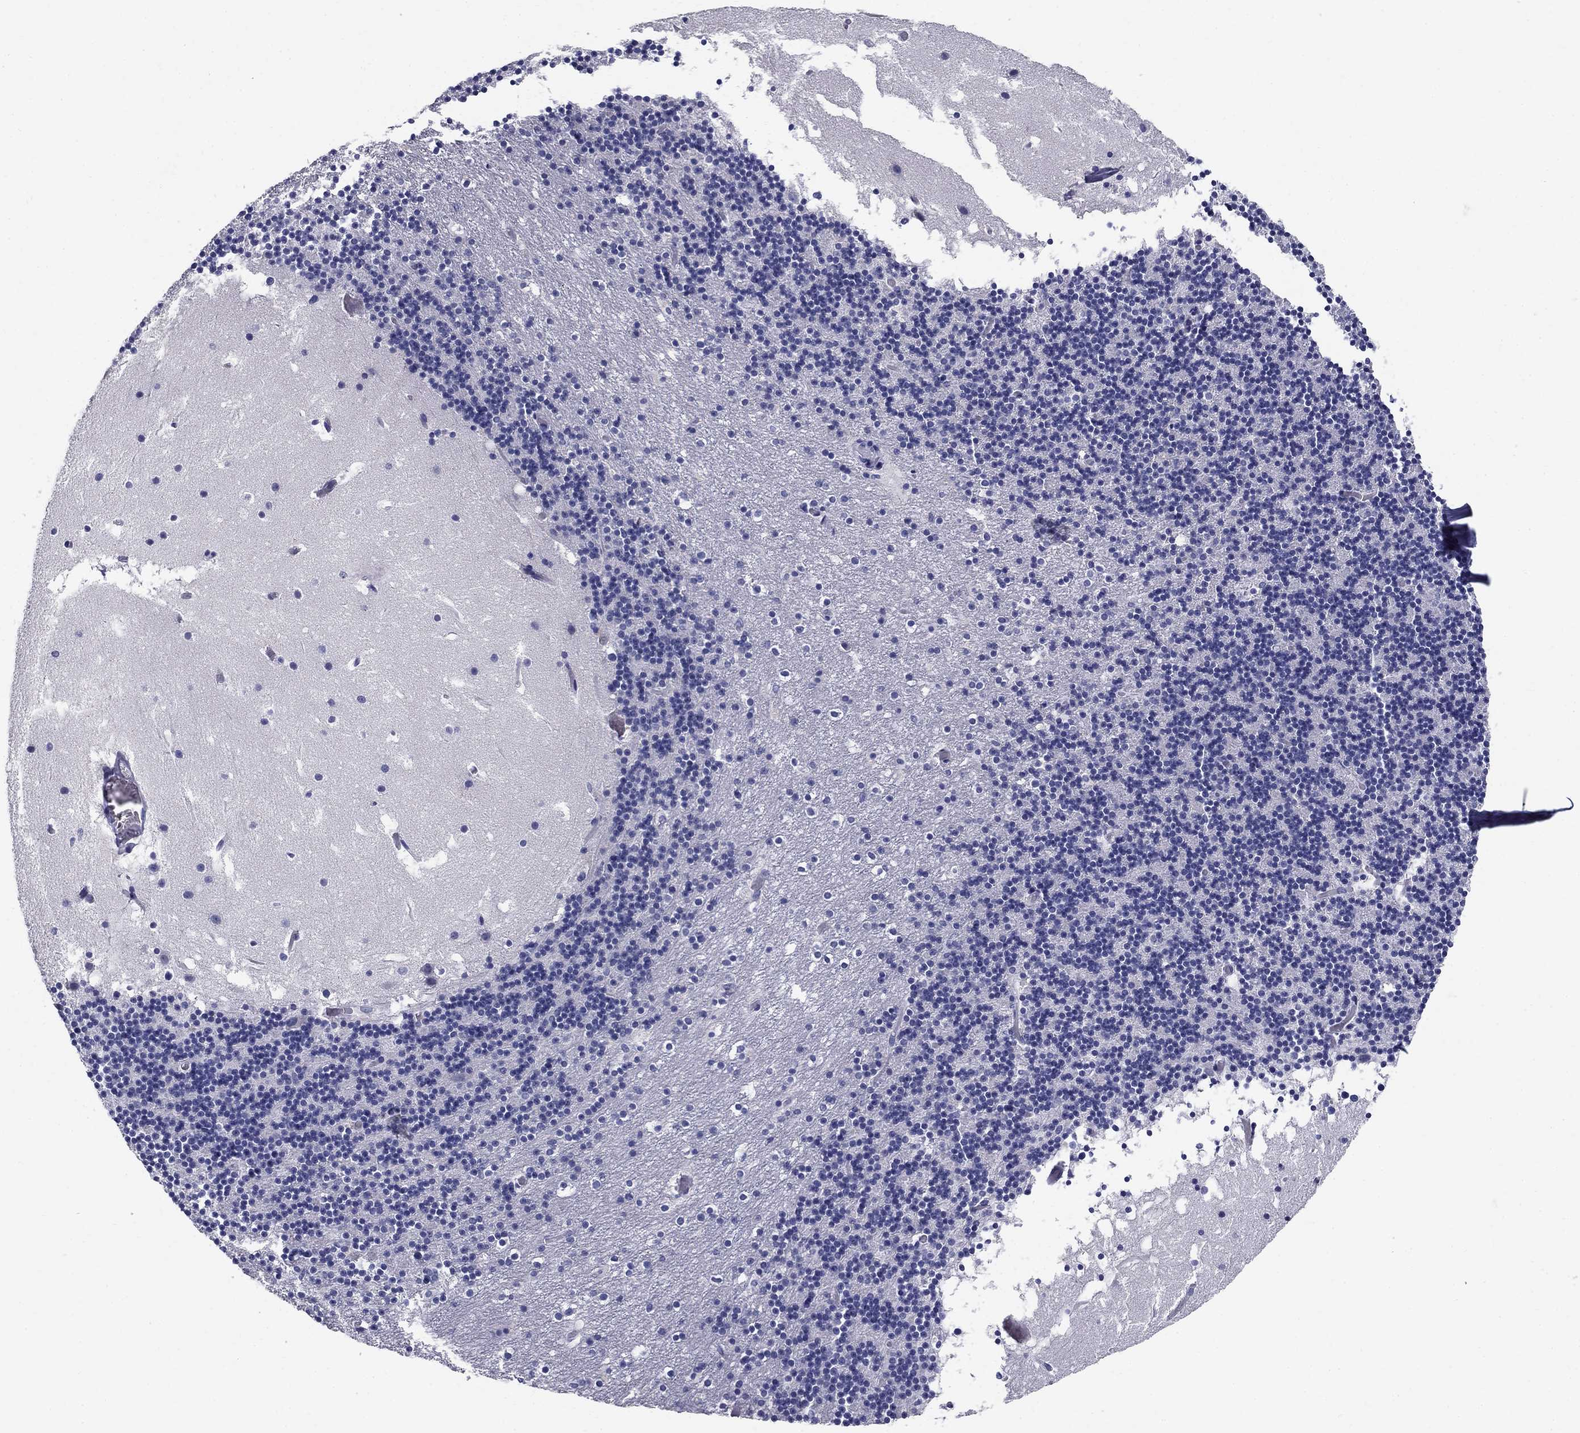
{"staining": {"intensity": "negative", "quantity": "none", "location": "none"}, "tissue": "cerebellum", "cell_type": "Cells in granular layer", "image_type": "normal", "snomed": [{"axis": "morphology", "description": "Normal tissue, NOS"}, {"axis": "topography", "description": "Cerebellum"}], "caption": "DAB immunohistochemical staining of unremarkable human cerebellum displays no significant staining in cells in granular layer. (Brightfield microscopy of DAB immunohistochemistry at high magnification).", "gene": "TP53TG5", "patient": {"sex": "male", "age": 37}}